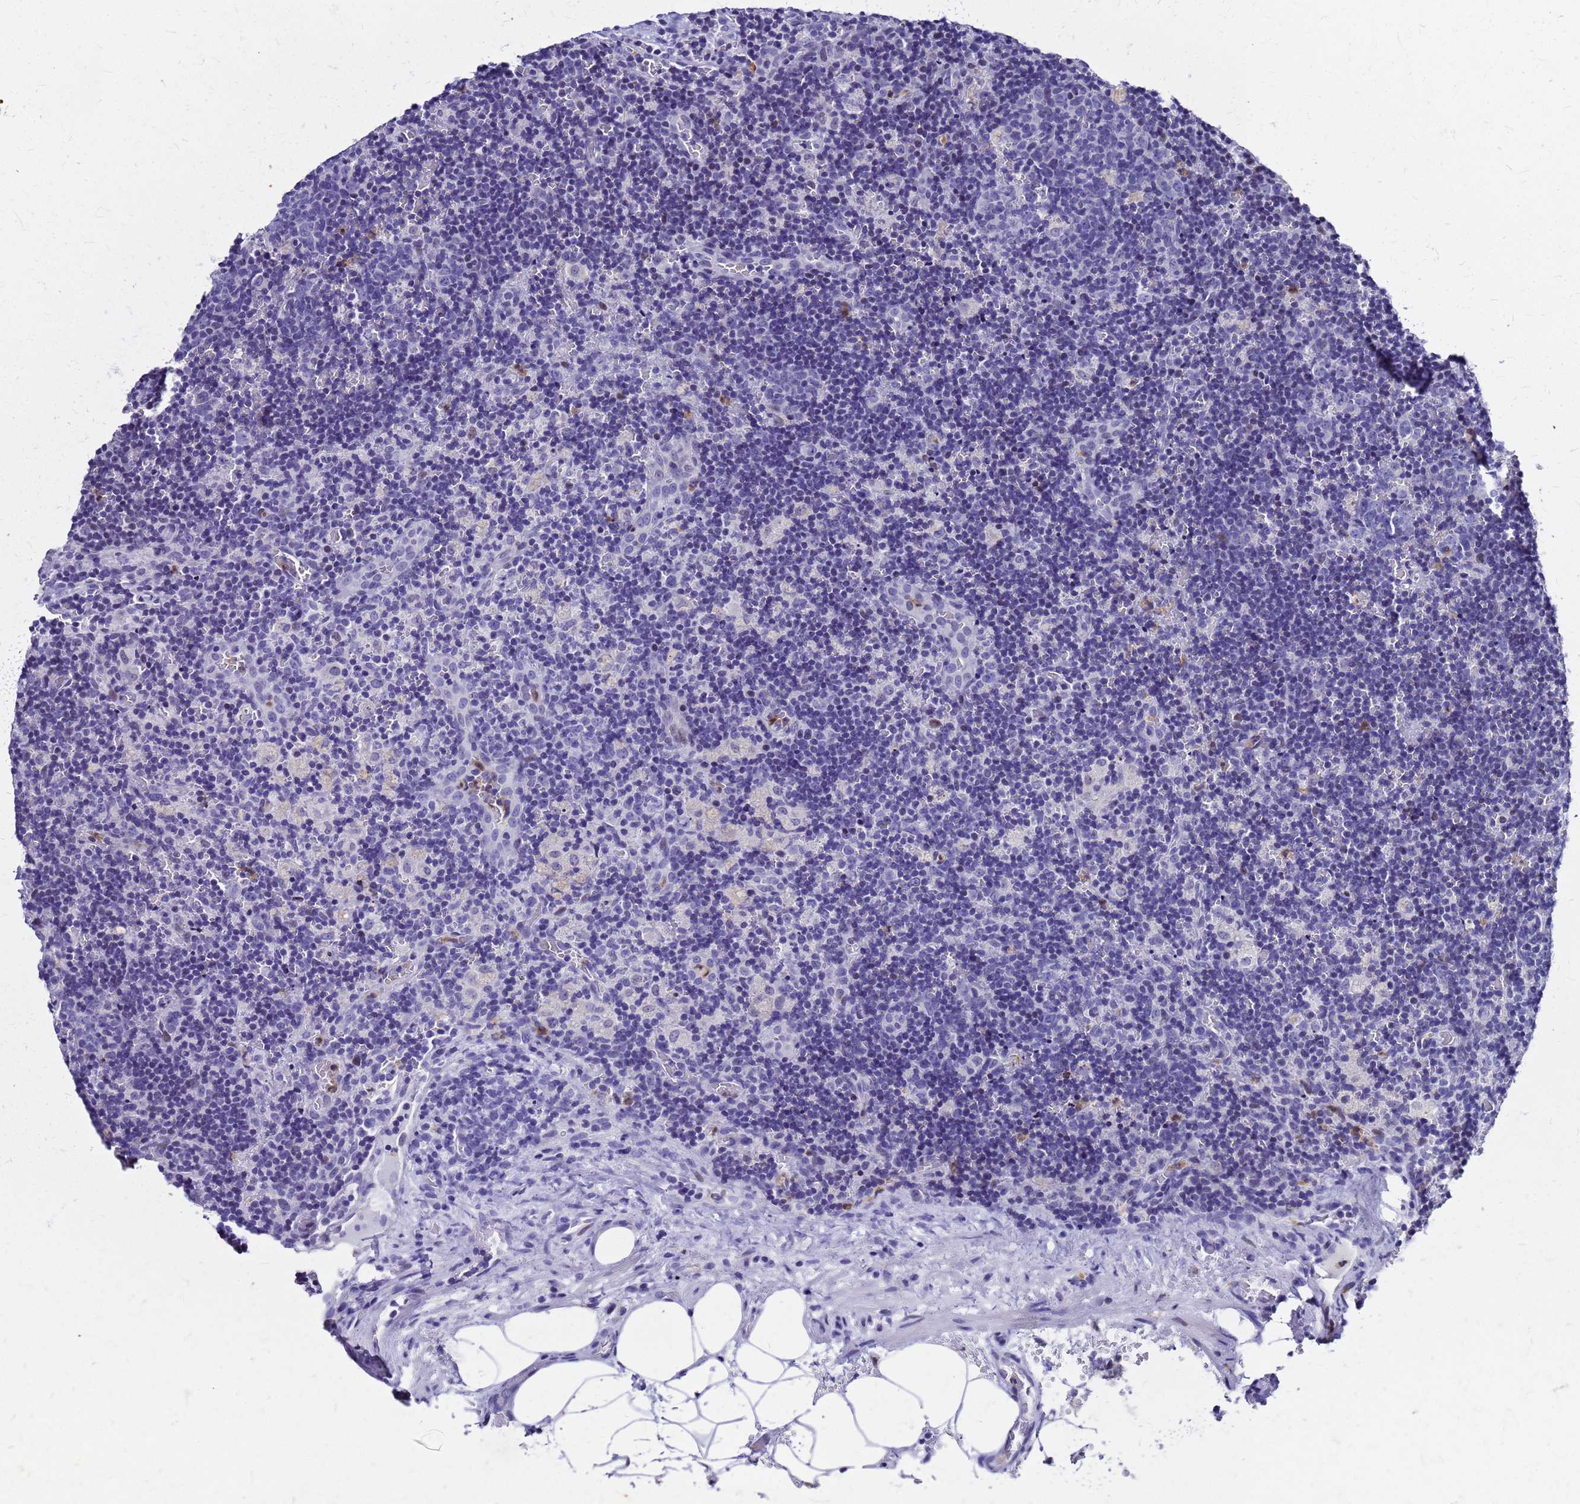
{"staining": {"intensity": "negative", "quantity": "none", "location": "none"}, "tissue": "lymph node", "cell_type": "Germinal center cells", "image_type": "normal", "snomed": [{"axis": "morphology", "description": "Normal tissue, NOS"}, {"axis": "topography", "description": "Lymph node"}], "caption": "Image shows no protein staining in germinal center cells of benign lymph node.", "gene": "SMIM21", "patient": {"sex": "male", "age": 58}}